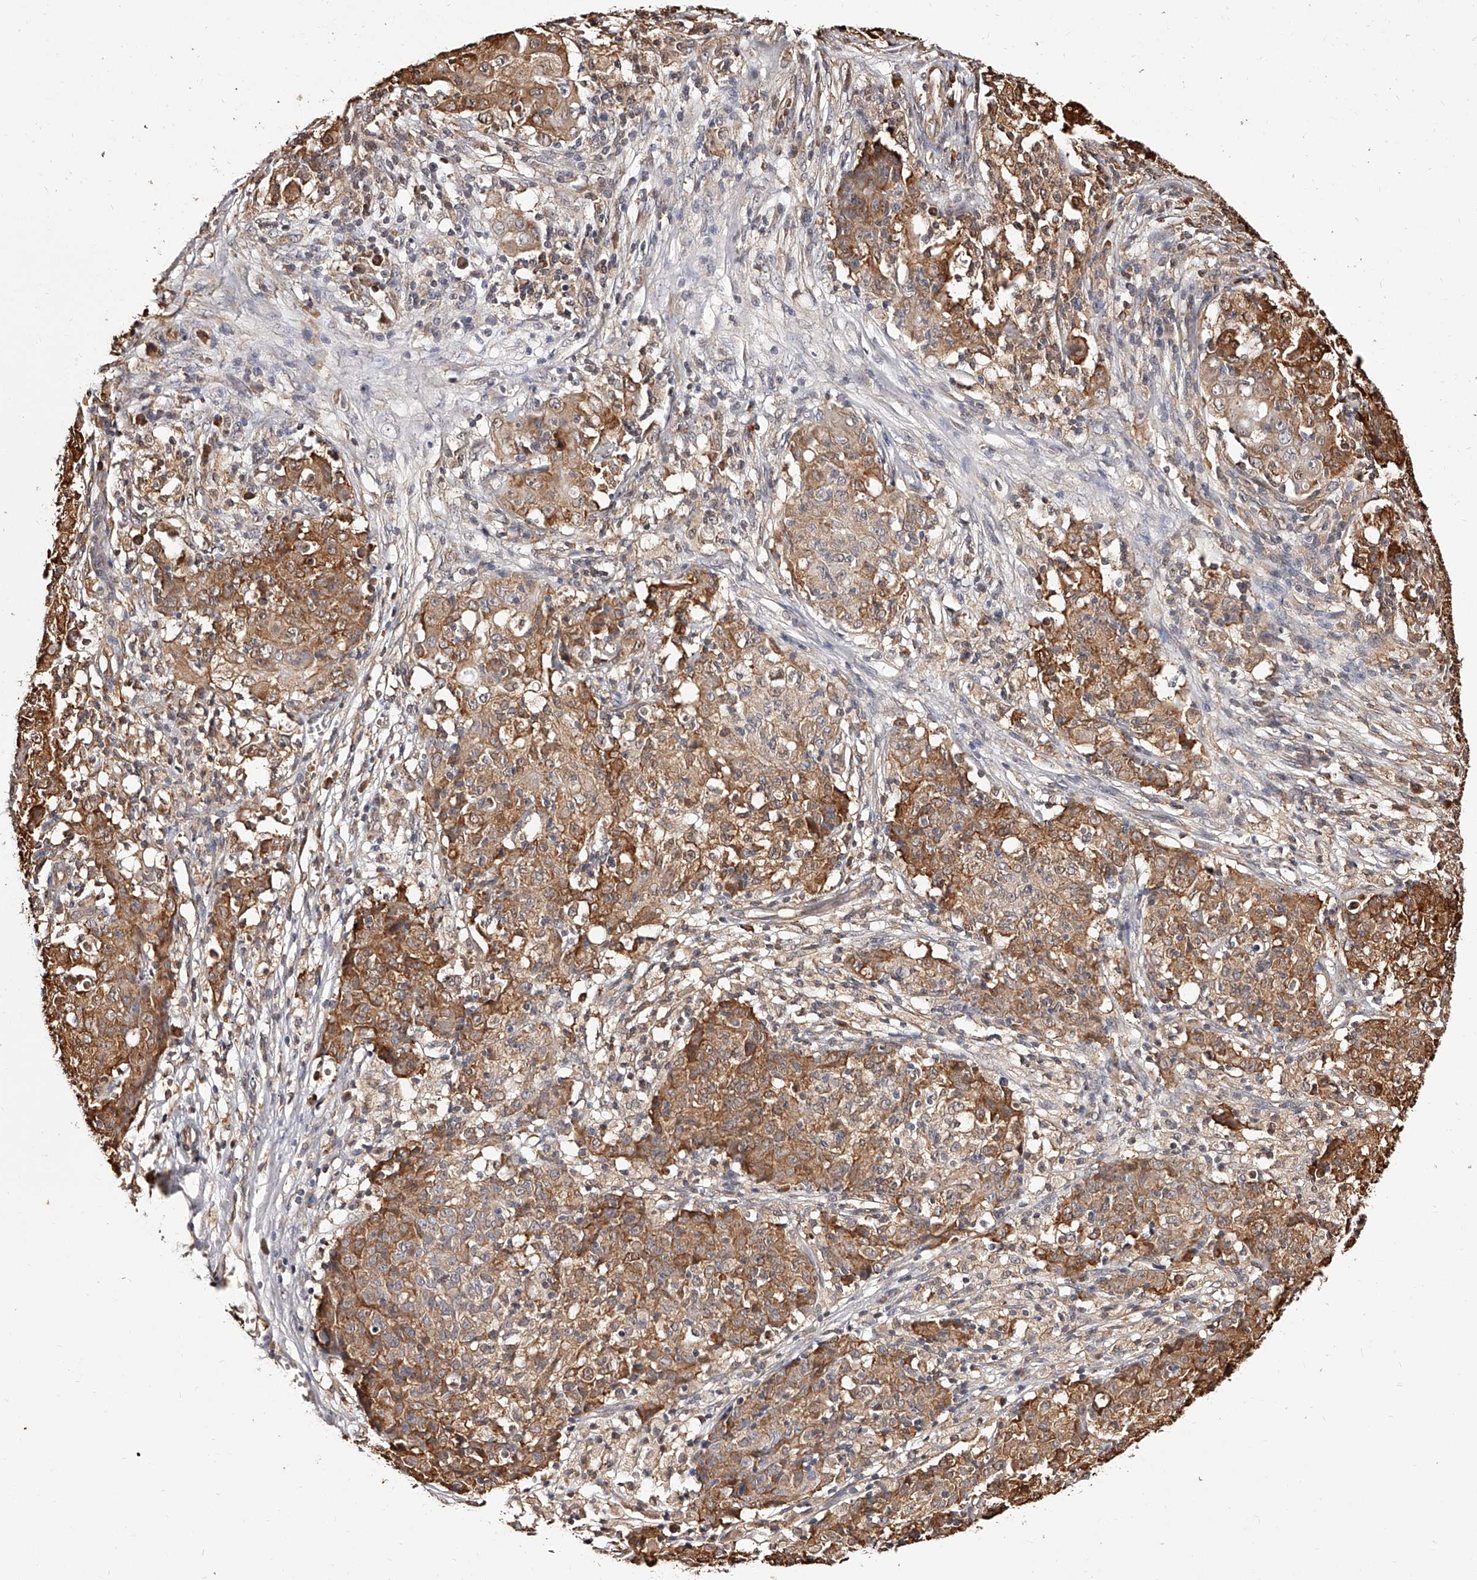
{"staining": {"intensity": "moderate", "quantity": ">75%", "location": "cytoplasmic/membranous"}, "tissue": "ovarian cancer", "cell_type": "Tumor cells", "image_type": "cancer", "snomed": [{"axis": "morphology", "description": "Carcinoma, endometroid"}, {"axis": "topography", "description": "Ovary"}], "caption": "Protein expression analysis of human ovarian endometroid carcinoma reveals moderate cytoplasmic/membranous staining in approximately >75% of tumor cells.", "gene": "ZNF582", "patient": {"sex": "female", "age": 42}}